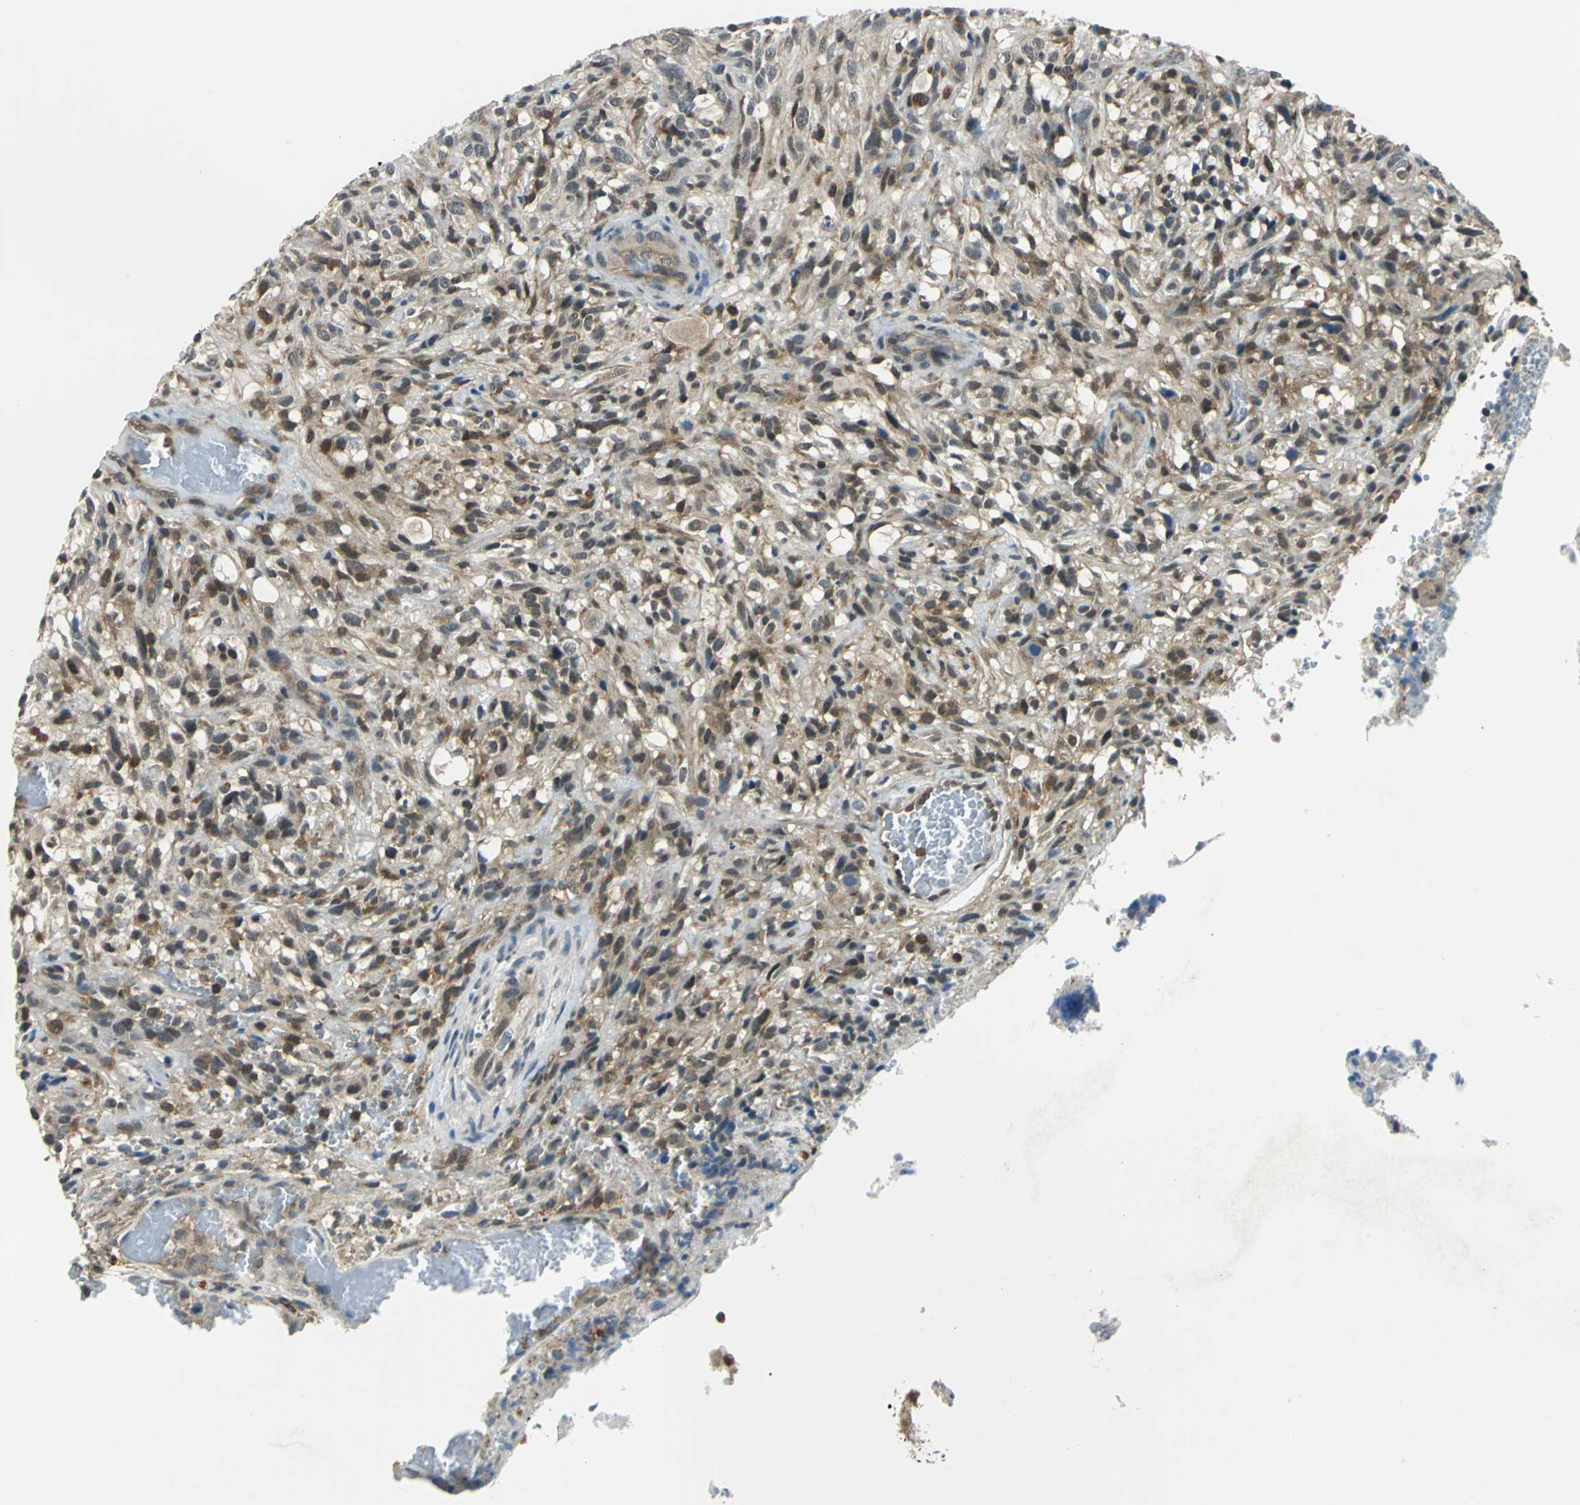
{"staining": {"intensity": "strong", "quantity": ">75%", "location": "cytoplasmic/membranous,nuclear"}, "tissue": "glioma", "cell_type": "Tumor cells", "image_type": "cancer", "snomed": [{"axis": "morphology", "description": "Normal tissue, NOS"}, {"axis": "morphology", "description": "Glioma, malignant, High grade"}, {"axis": "topography", "description": "Cerebral cortex"}], "caption": "IHC of human malignant high-grade glioma displays high levels of strong cytoplasmic/membranous and nuclear staining in approximately >75% of tumor cells.", "gene": "ARPC3", "patient": {"sex": "male", "age": 75}}